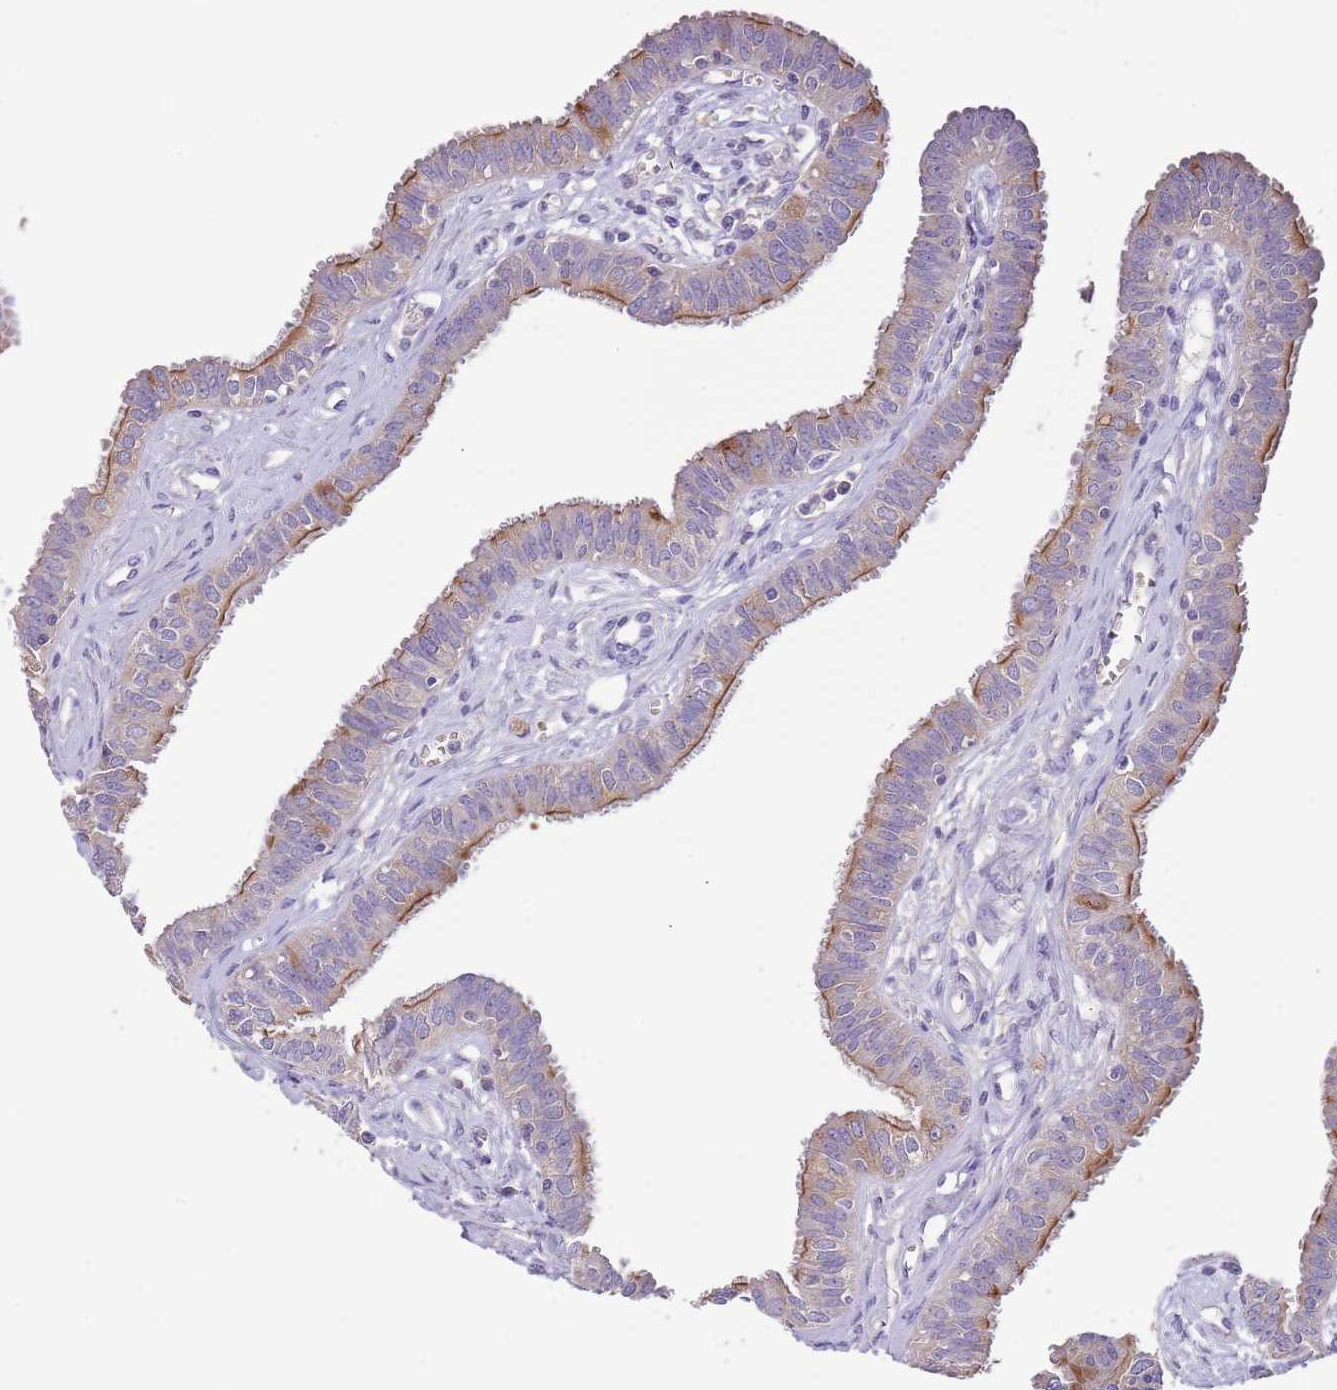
{"staining": {"intensity": "strong", "quantity": "25%-75%", "location": "cytoplasmic/membranous"}, "tissue": "fallopian tube", "cell_type": "Glandular cells", "image_type": "normal", "snomed": [{"axis": "morphology", "description": "Normal tissue, NOS"}, {"axis": "morphology", "description": "Carcinoma, NOS"}, {"axis": "topography", "description": "Fallopian tube"}, {"axis": "topography", "description": "Ovary"}], "caption": "A brown stain shows strong cytoplasmic/membranous staining of a protein in glandular cells of normal fallopian tube.", "gene": "ZNF658", "patient": {"sex": "female", "age": 59}}